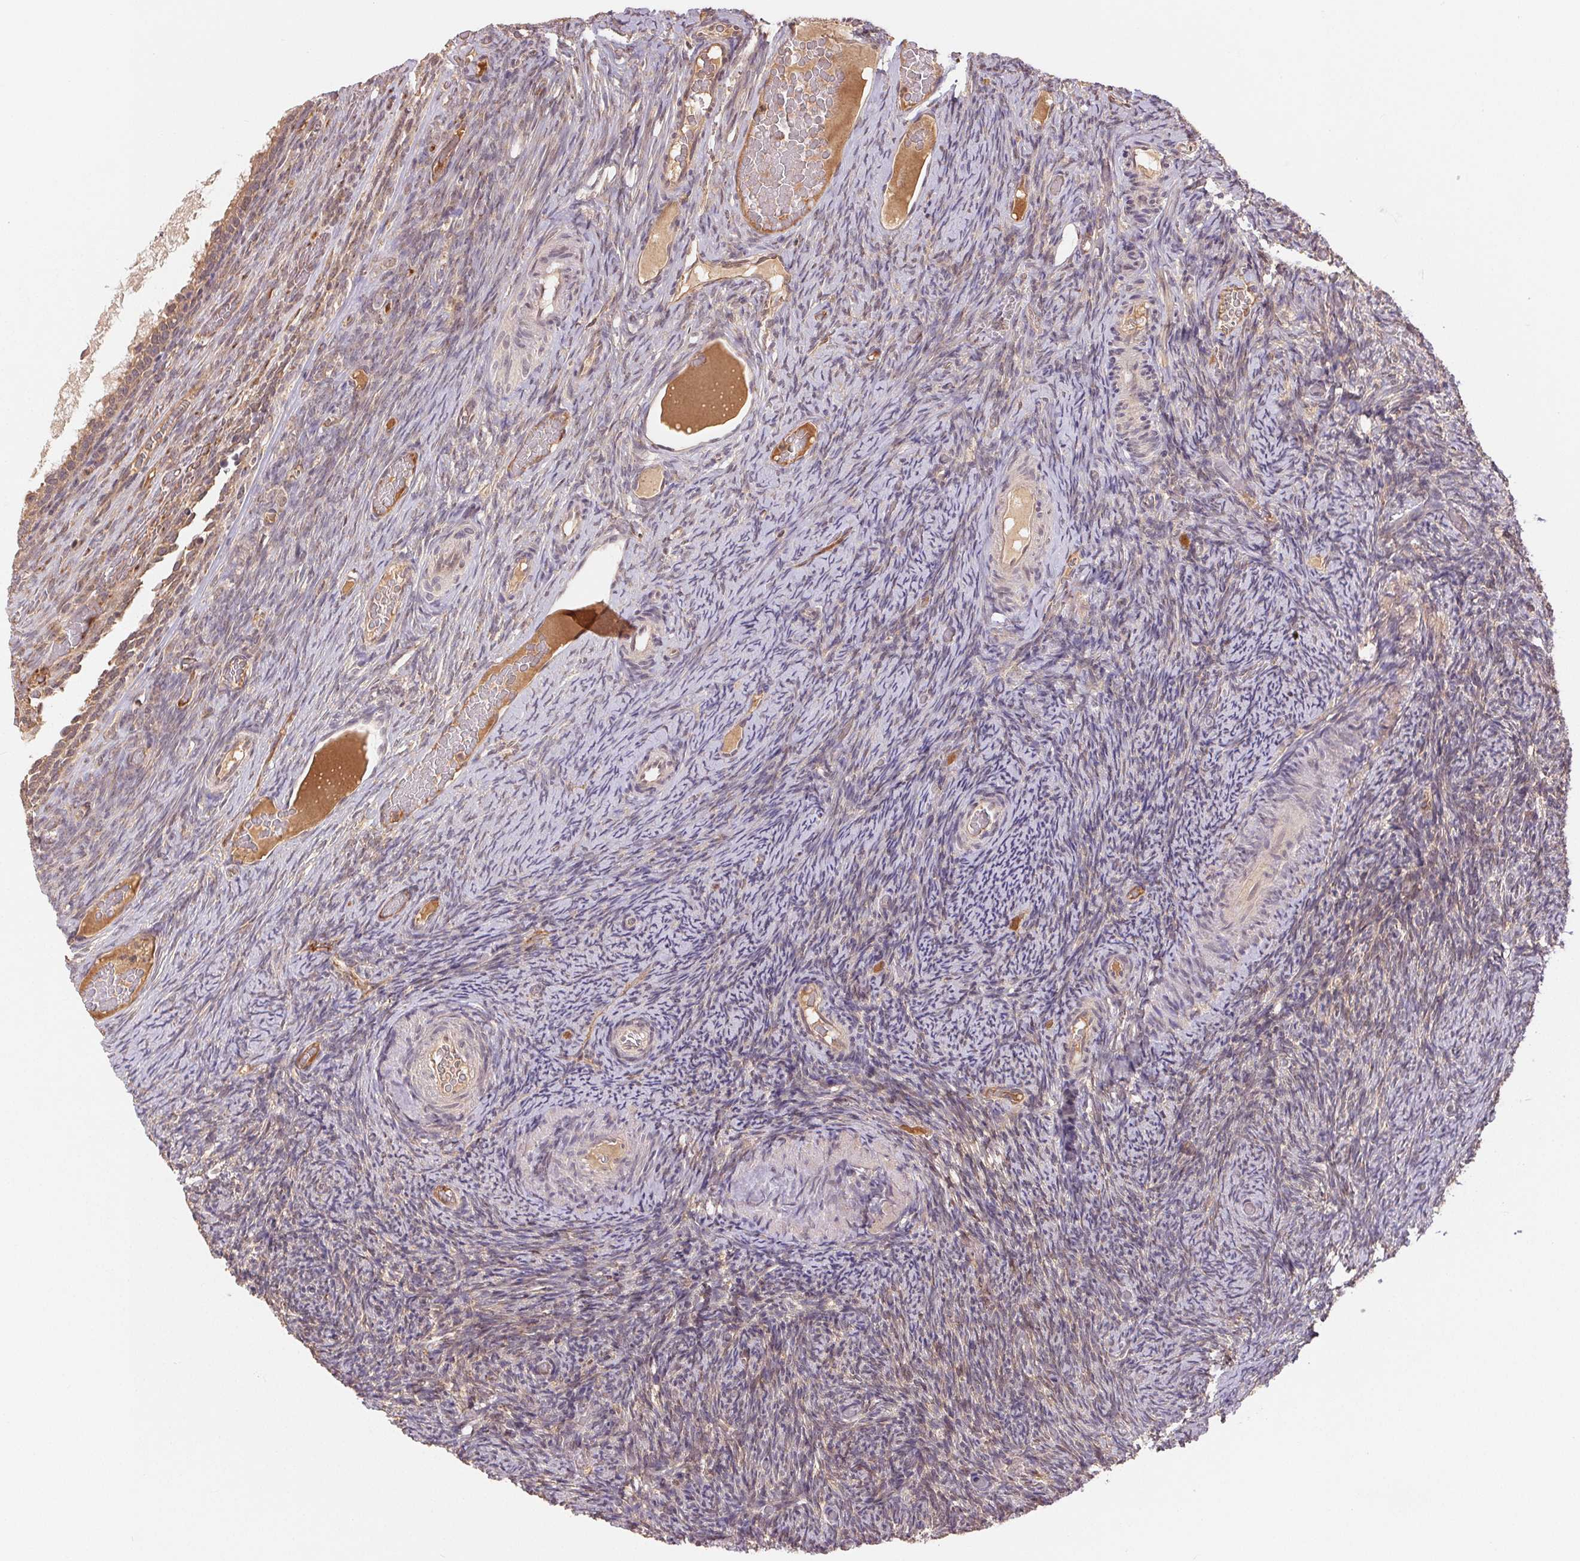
{"staining": {"intensity": "moderate", "quantity": ">75%", "location": "cytoplasmic/membranous"}, "tissue": "ovary", "cell_type": "Follicle cells", "image_type": "normal", "snomed": [{"axis": "morphology", "description": "Normal tissue, NOS"}, {"axis": "topography", "description": "Ovary"}], "caption": "Follicle cells reveal medium levels of moderate cytoplasmic/membranous positivity in about >75% of cells in normal human ovary.", "gene": "MAPKAPK2", "patient": {"sex": "female", "age": 34}}